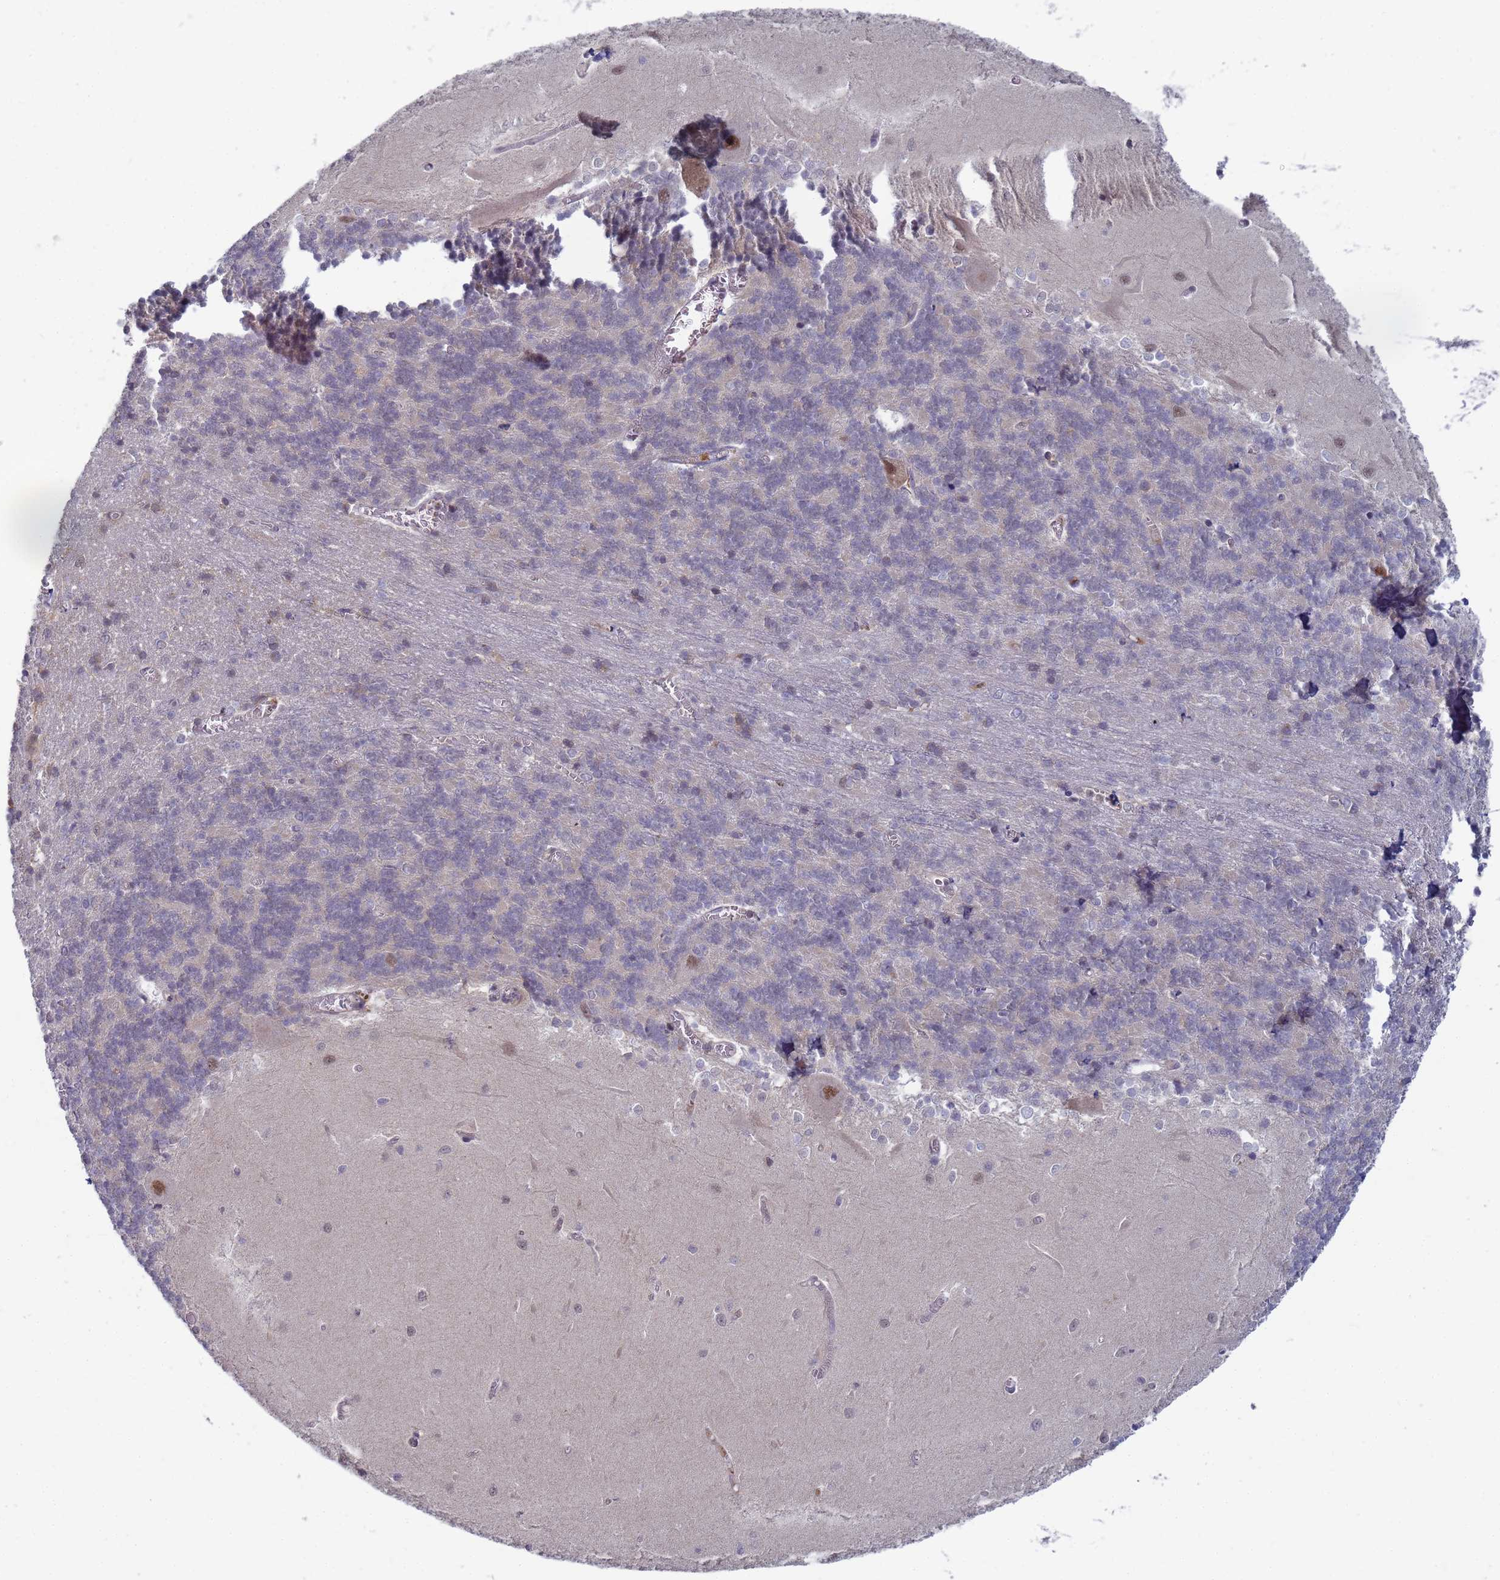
{"staining": {"intensity": "negative", "quantity": "none", "location": "none"}, "tissue": "cerebellum", "cell_type": "Cells in granular layer", "image_type": "normal", "snomed": [{"axis": "morphology", "description": "Normal tissue, NOS"}, {"axis": "topography", "description": "Cerebellum"}], "caption": "Protein analysis of normal cerebellum exhibits no significant positivity in cells in granular layer.", "gene": "SHARPIN", "patient": {"sex": "male", "age": 37}}